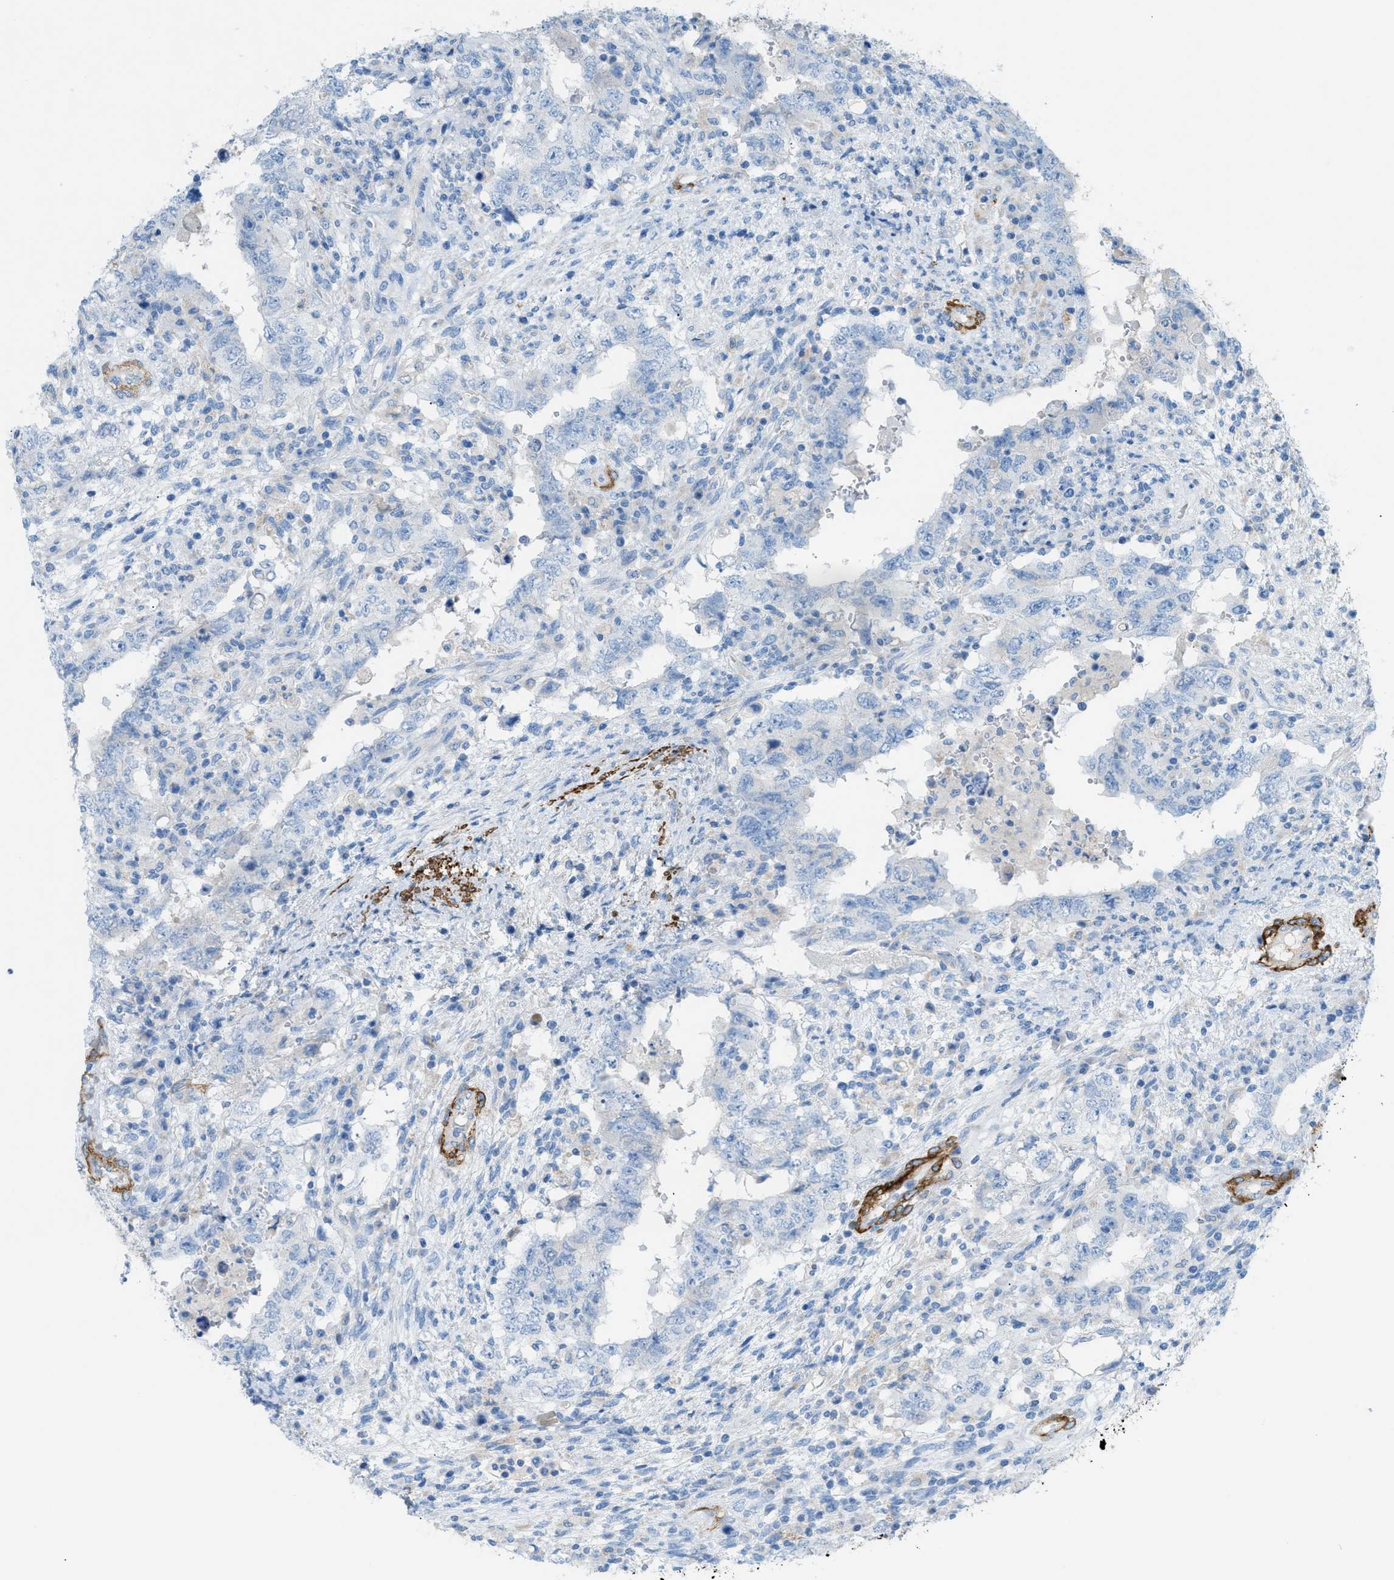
{"staining": {"intensity": "negative", "quantity": "none", "location": "none"}, "tissue": "testis cancer", "cell_type": "Tumor cells", "image_type": "cancer", "snomed": [{"axis": "morphology", "description": "Carcinoma, Embryonal, NOS"}, {"axis": "topography", "description": "Testis"}], "caption": "High magnification brightfield microscopy of testis embryonal carcinoma stained with DAB (3,3'-diaminobenzidine) (brown) and counterstained with hematoxylin (blue): tumor cells show no significant staining. The staining was performed using DAB to visualize the protein expression in brown, while the nuclei were stained in blue with hematoxylin (Magnification: 20x).", "gene": "MYH11", "patient": {"sex": "male", "age": 26}}